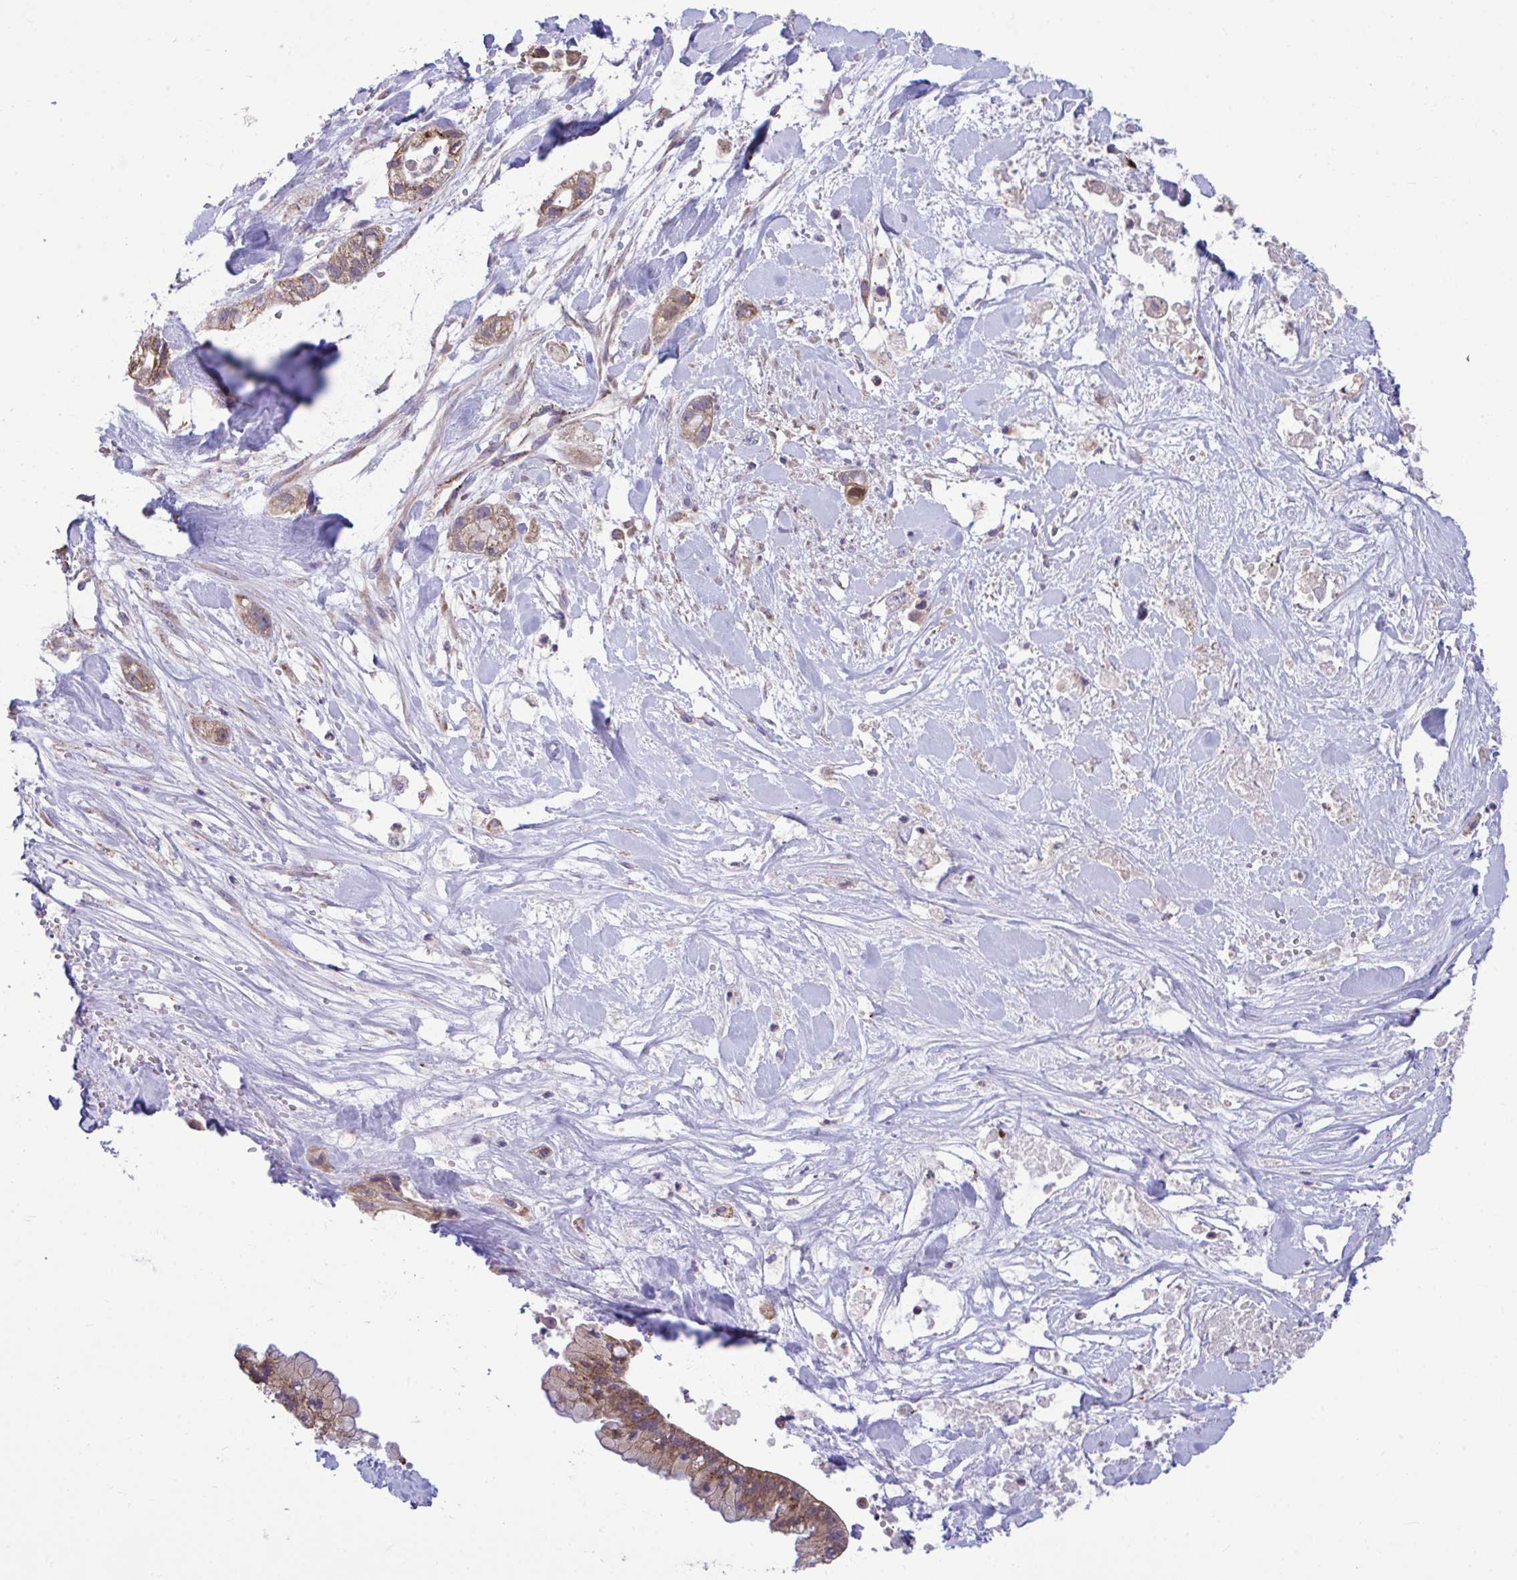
{"staining": {"intensity": "moderate", "quantity": ">75%", "location": "cytoplasmic/membranous"}, "tissue": "pancreatic cancer", "cell_type": "Tumor cells", "image_type": "cancer", "snomed": [{"axis": "morphology", "description": "Adenocarcinoma, NOS"}, {"axis": "topography", "description": "Pancreas"}], "caption": "Immunohistochemical staining of human pancreatic cancer (adenocarcinoma) reveals medium levels of moderate cytoplasmic/membranous protein positivity in approximately >75% of tumor cells.", "gene": "SARS2", "patient": {"sex": "male", "age": 44}}